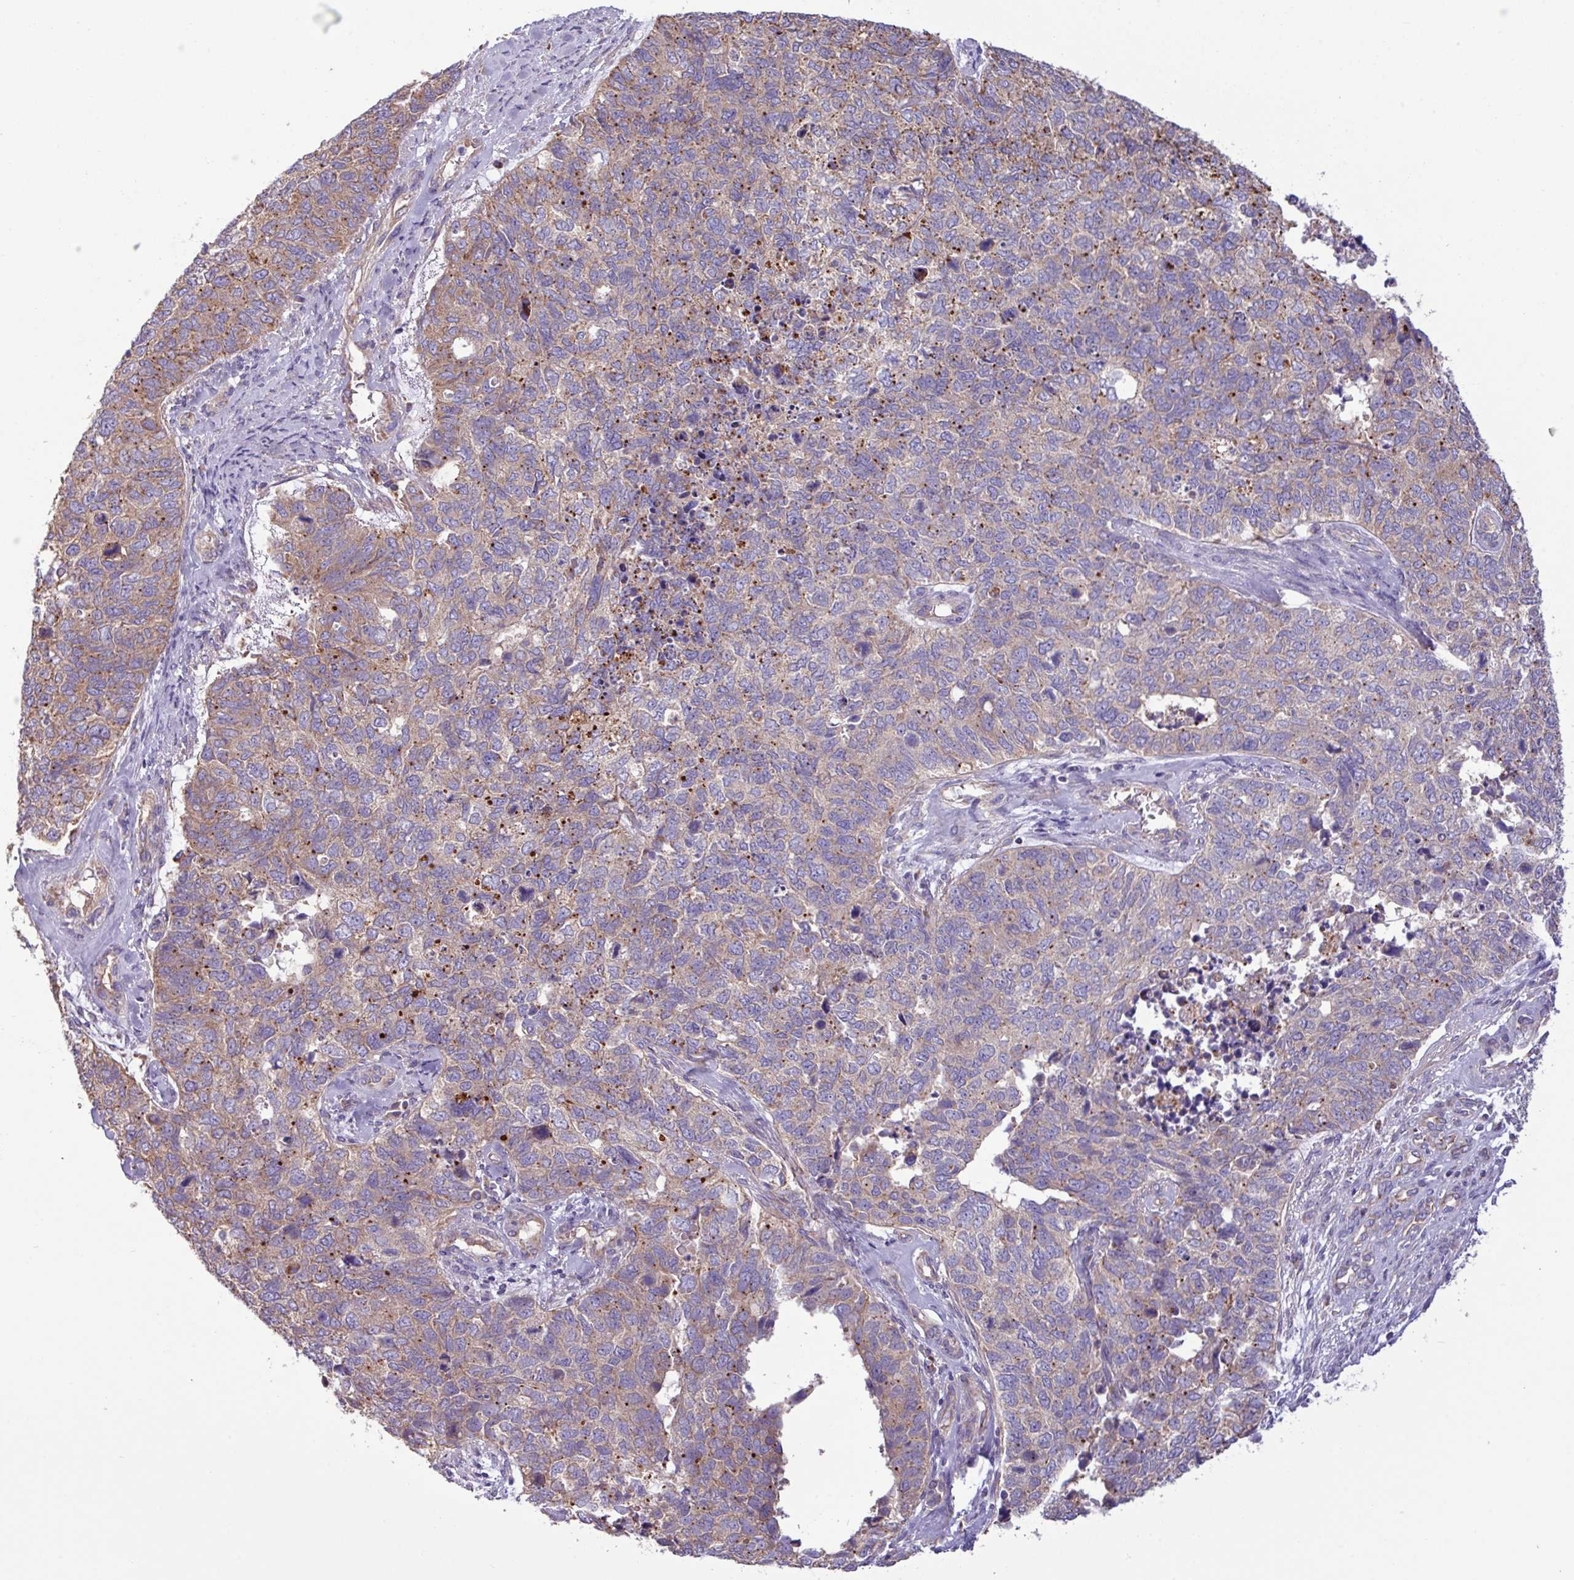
{"staining": {"intensity": "moderate", "quantity": "25%-75%", "location": "cytoplasmic/membranous"}, "tissue": "cervical cancer", "cell_type": "Tumor cells", "image_type": "cancer", "snomed": [{"axis": "morphology", "description": "Squamous cell carcinoma, NOS"}, {"axis": "topography", "description": "Cervix"}], "caption": "Immunohistochemical staining of human cervical squamous cell carcinoma demonstrates medium levels of moderate cytoplasmic/membranous staining in about 25%-75% of tumor cells. Using DAB (3,3'-diaminobenzidine) (brown) and hematoxylin (blue) stains, captured at high magnification using brightfield microscopy.", "gene": "PPM1J", "patient": {"sex": "female", "age": 63}}